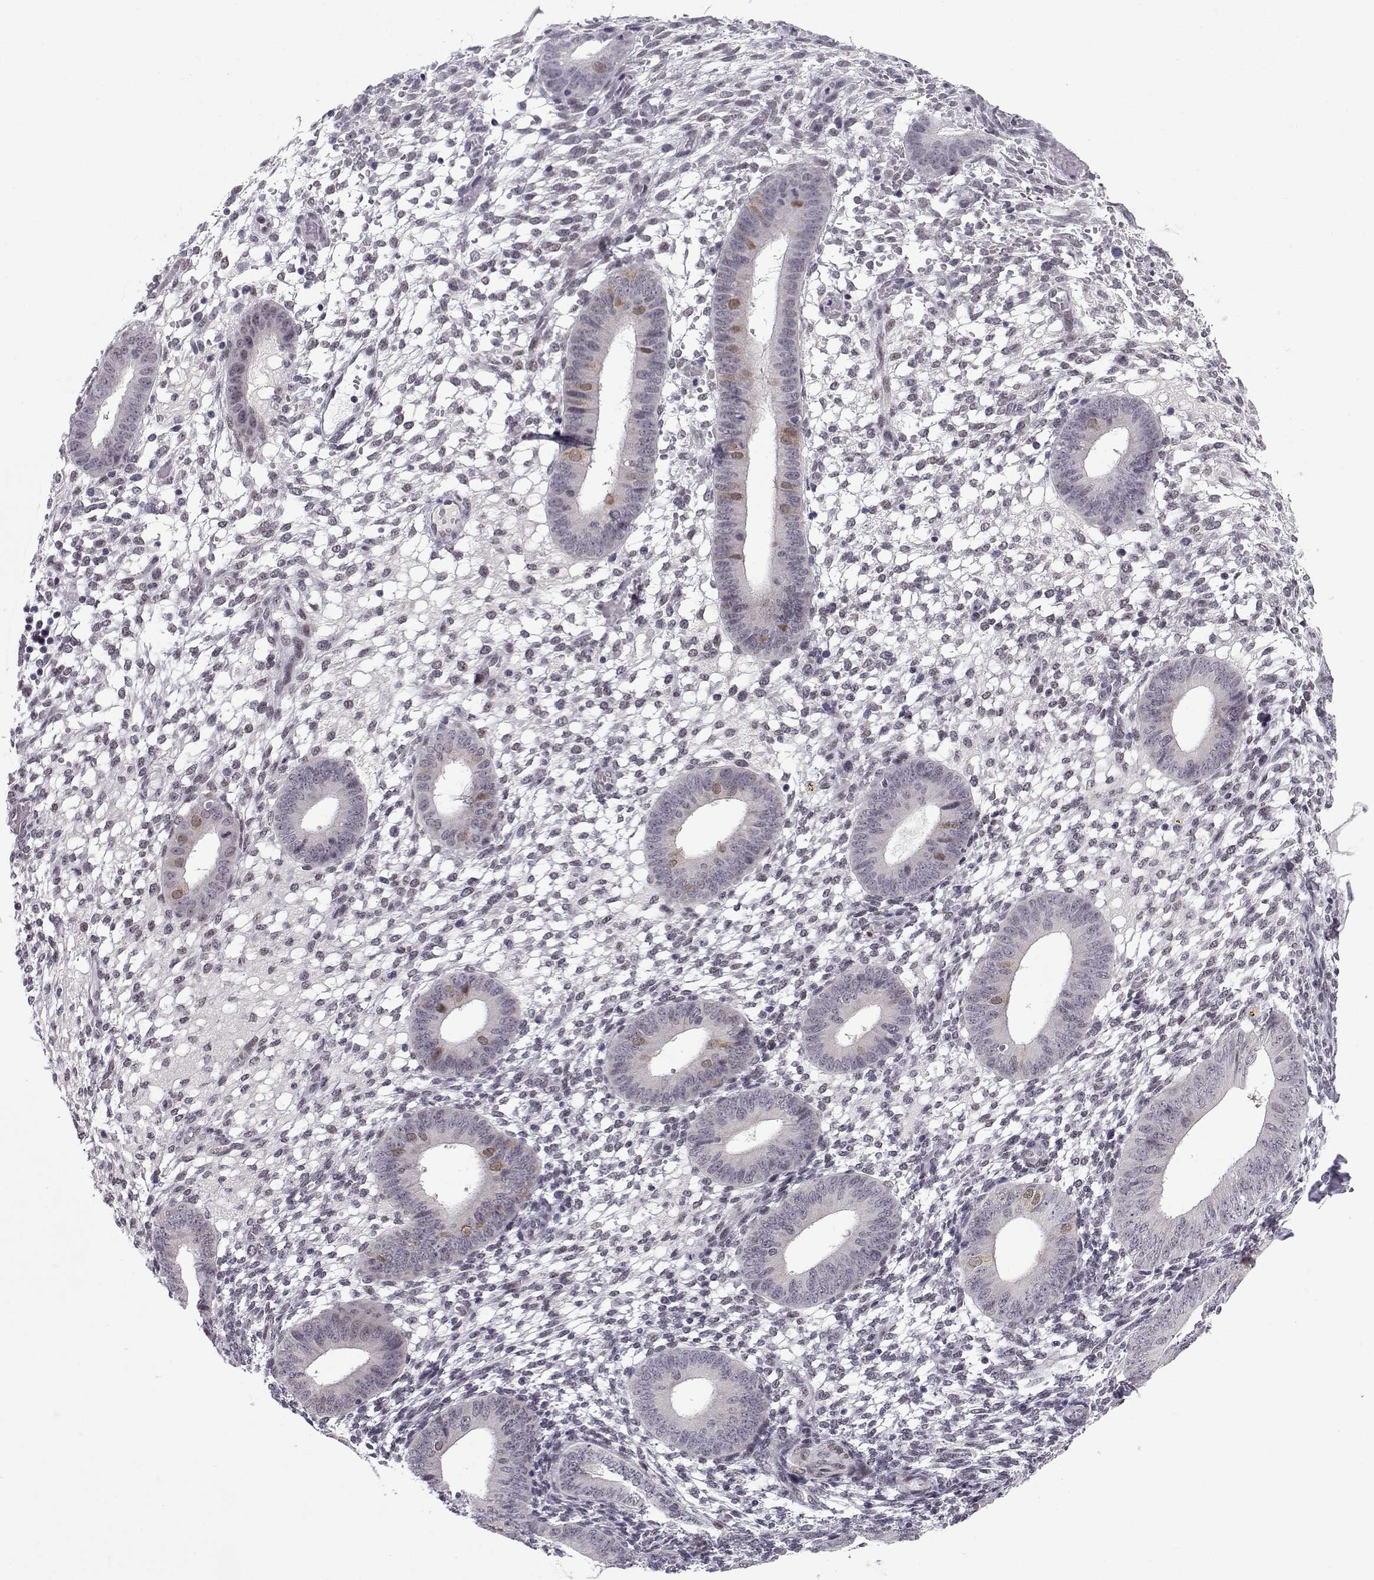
{"staining": {"intensity": "negative", "quantity": "none", "location": "none"}, "tissue": "endometrium", "cell_type": "Cells in endometrial stroma", "image_type": "normal", "snomed": [{"axis": "morphology", "description": "Normal tissue, NOS"}, {"axis": "topography", "description": "Endometrium"}], "caption": "Immunohistochemical staining of unremarkable human endometrium demonstrates no significant positivity in cells in endometrial stroma.", "gene": "RBM24", "patient": {"sex": "female", "age": 39}}